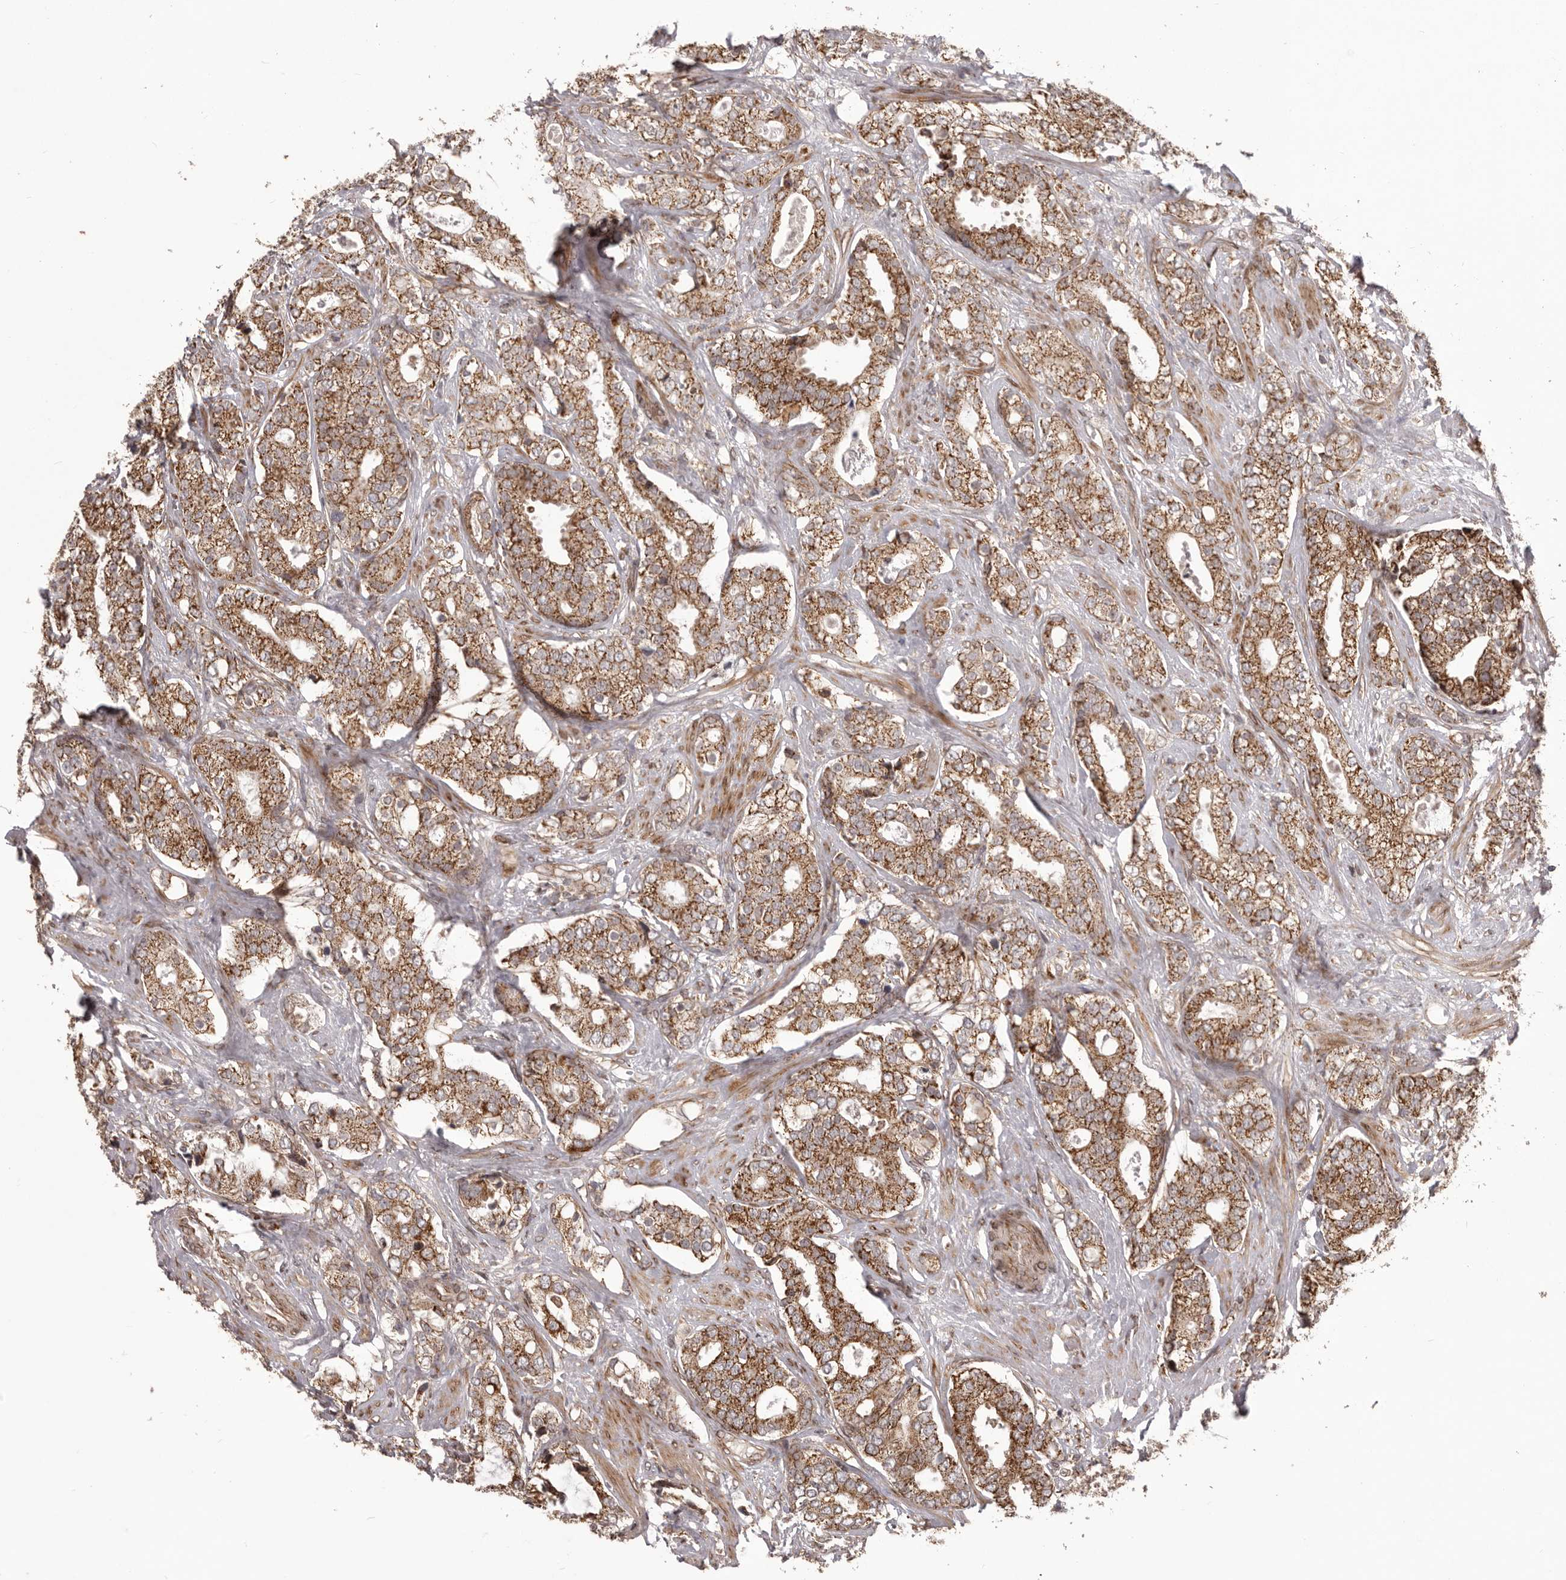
{"staining": {"intensity": "strong", "quantity": ">75%", "location": "cytoplasmic/membranous"}, "tissue": "prostate cancer", "cell_type": "Tumor cells", "image_type": "cancer", "snomed": [{"axis": "morphology", "description": "Adenocarcinoma, High grade"}, {"axis": "topography", "description": "Prostate and seminal vesicle, NOS"}], "caption": "Immunohistochemical staining of human prostate high-grade adenocarcinoma demonstrates high levels of strong cytoplasmic/membranous protein expression in approximately >75% of tumor cells. The staining was performed using DAB, with brown indicating positive protein expression. Nuclei are stained blue with hematoxylin.", "gene": "CHRM2", "patient": {"sex": "male", "age": 67}}